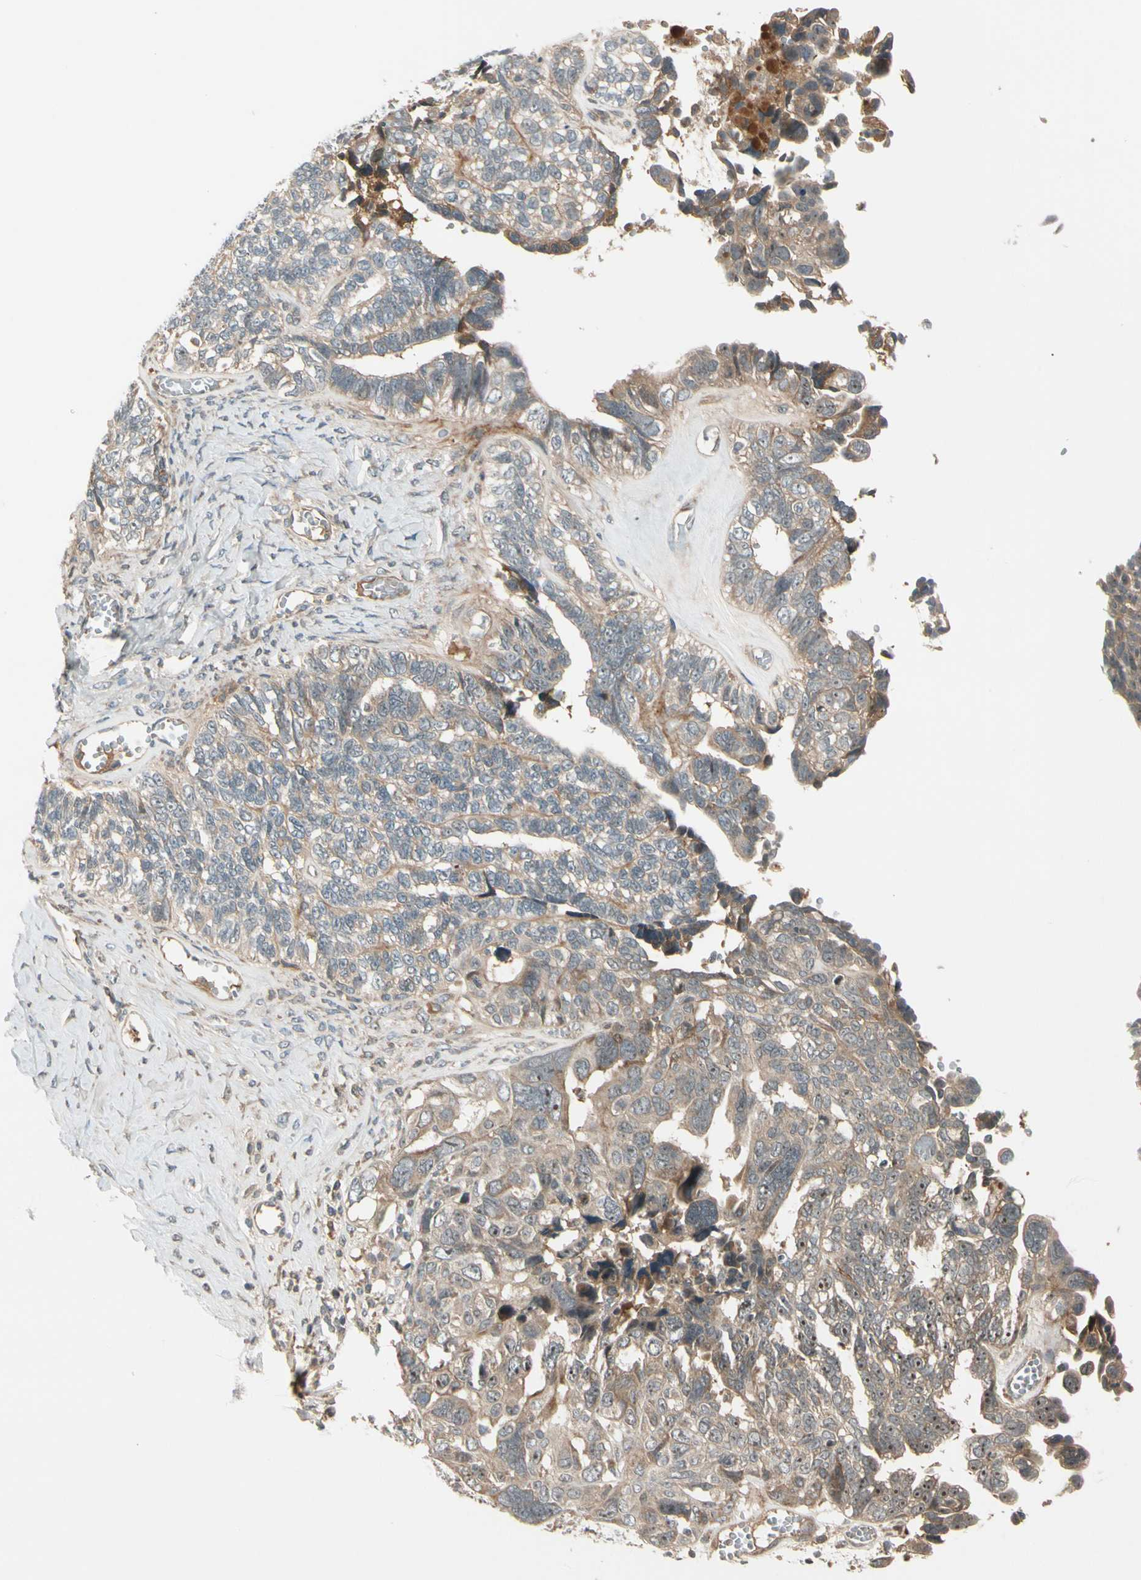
{"staining": {"intensity": "weak", "quantity": ">75%", "location": "cytoplasmic/membranous"}, "tissue": "ovarian cancer", "cell_type": "Tumor cells", "image_type": "cancer", "snomed": [{"axis": "morphology", "description": "Cystadenocarcinoma, serous, NOS"}, {"axis": "topography", "description": "Ovary"}], "caption": "A brown stain labels weak cytoplasmic/membranous expression of a protein in ovarian cancer (serous cystadenocarcinoma) tumor cells.", "gene": "ACVR1C", "patient": {"sex": "female", "age": 79}}